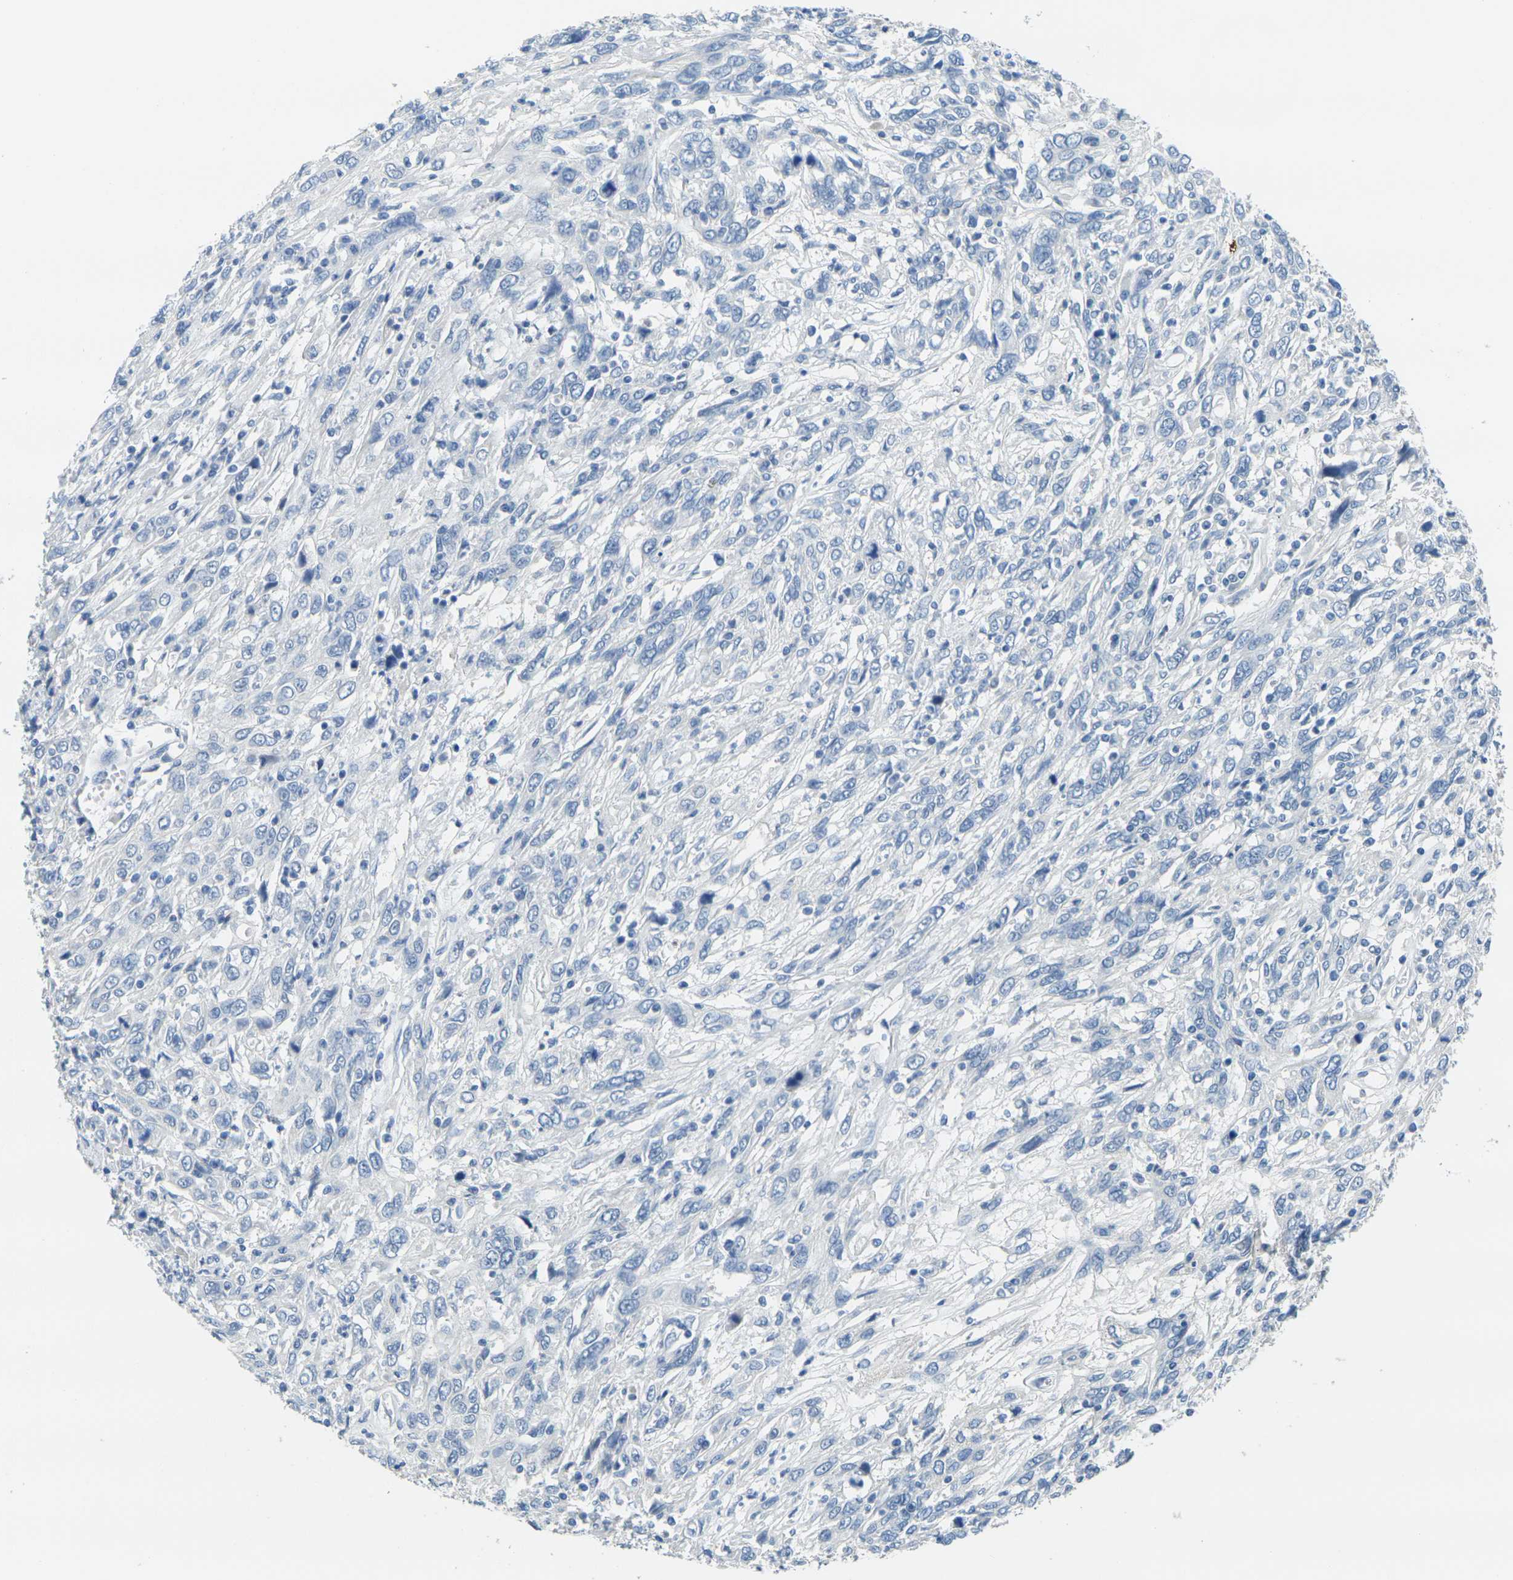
{"staining": {"intensity": "negative", "quantity": "none", "location": "none"}, "tissue": "cervical cancer", "cell_type": "Tumor cells", "image_type": "cancer", "snomed": [{"axis": "morphology", "description": "Squamous cell carcinoma, NOS"}, {"axis": "topography", "description": "Cervix"}], "caption": "A high-resolution micrograph shows immunohistochemistry (IHC) staining of cervical squamous cell carcinoma, which reveals no significant expression in tumor cells.", "gene": "GPR15", "patient": {"sex": "female", "age": 46}}